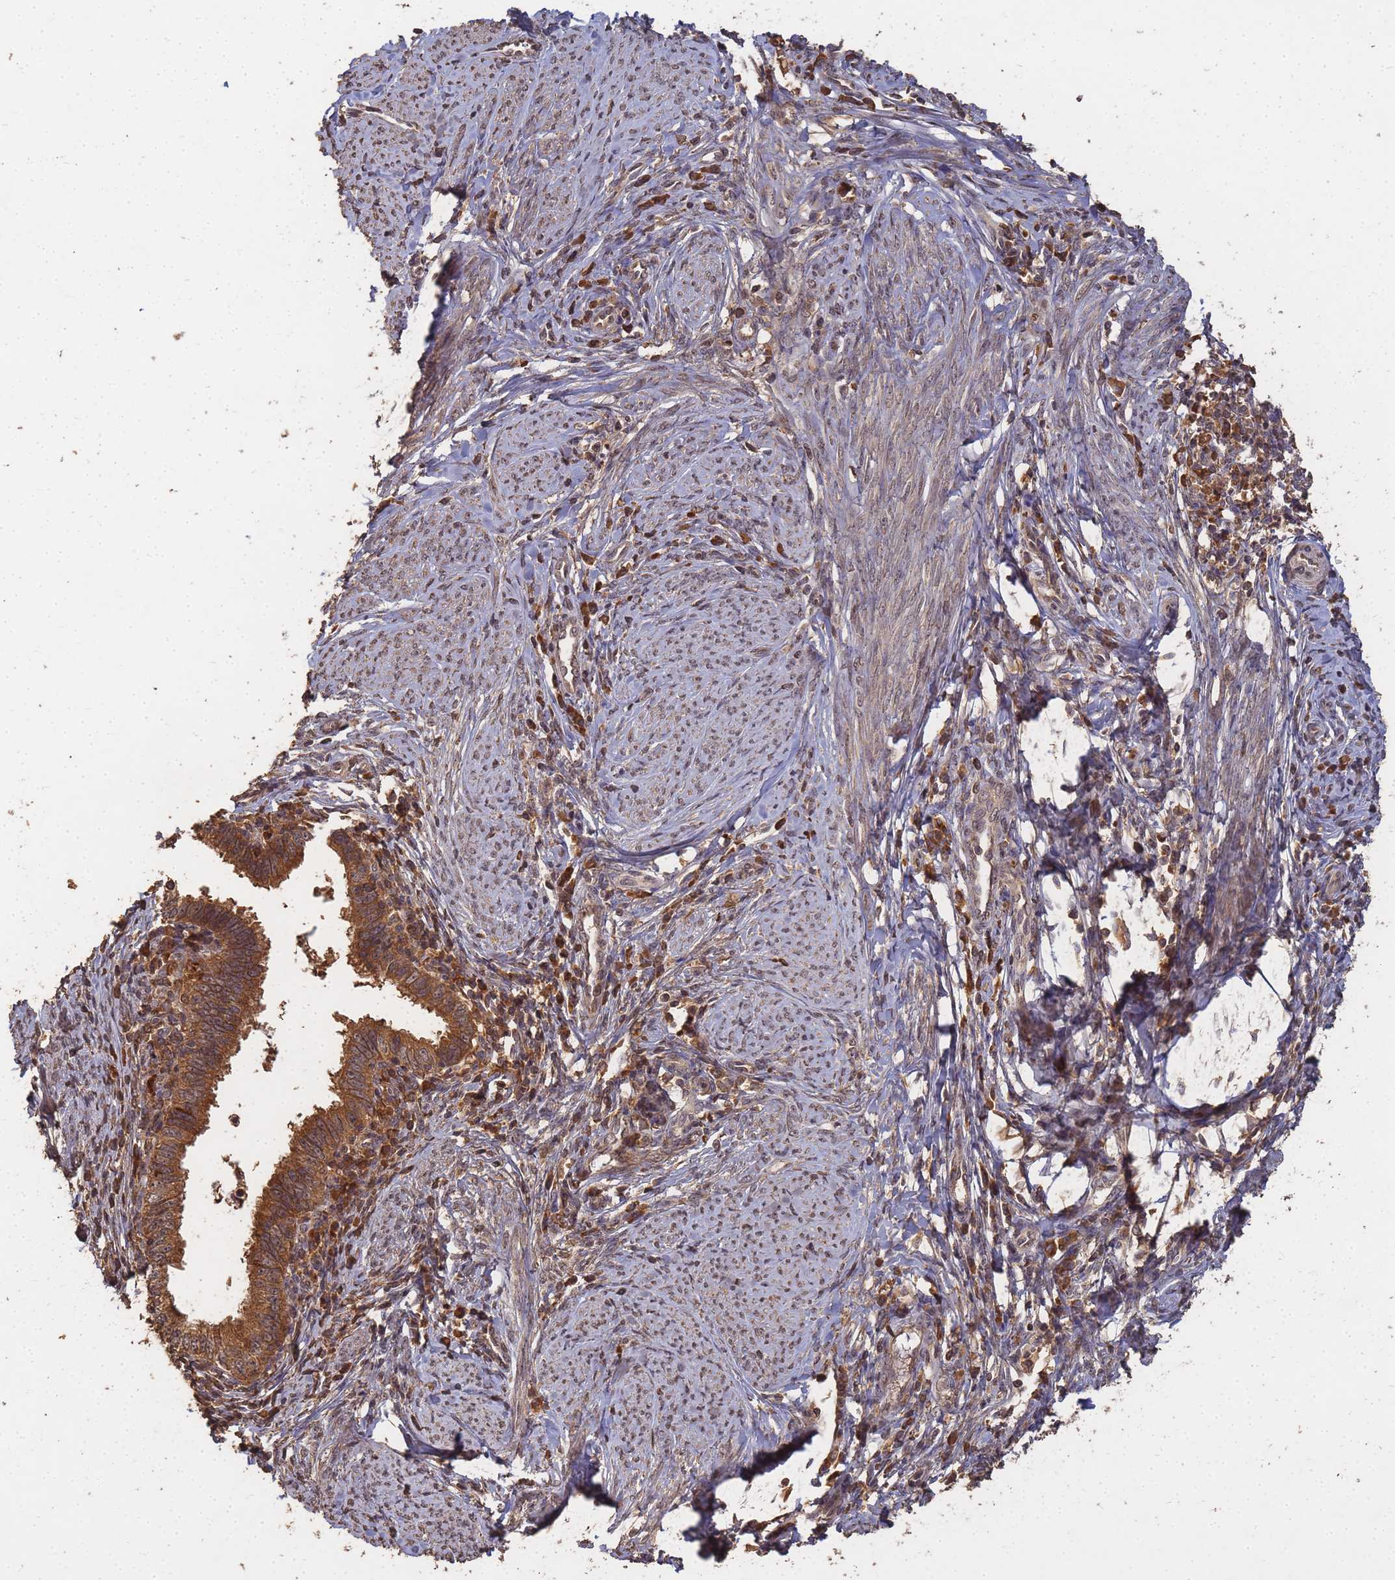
{"staining": {"intensity": "strong", "quantity": ">75%", "location": "cytoplasmic/membranous"}, "tissue": "cervical cancer", "cell_type": "Tumor cells", "image_type": "cancer", "snomed": [{"axis": "morphology", "description": "Adenocarcinoma, NOS"}, {"axis": "topography", "description": "Cervix"}], "caption": "A high-resolution histopathology image shows immunohistochemistry (IHC) staining of cervical adenocarcinoma, which shows strong cytoplasmic/membranous staining in approximately >75% of tumor cells. (Stains: DAB (3,3'-diaminobenzidine) in brown, nuclei in blue, Microscopy: brightfield microscopy at high magnification).", "gene": "ALKBH1", "patient": {"sex": "female", "age": 36}}